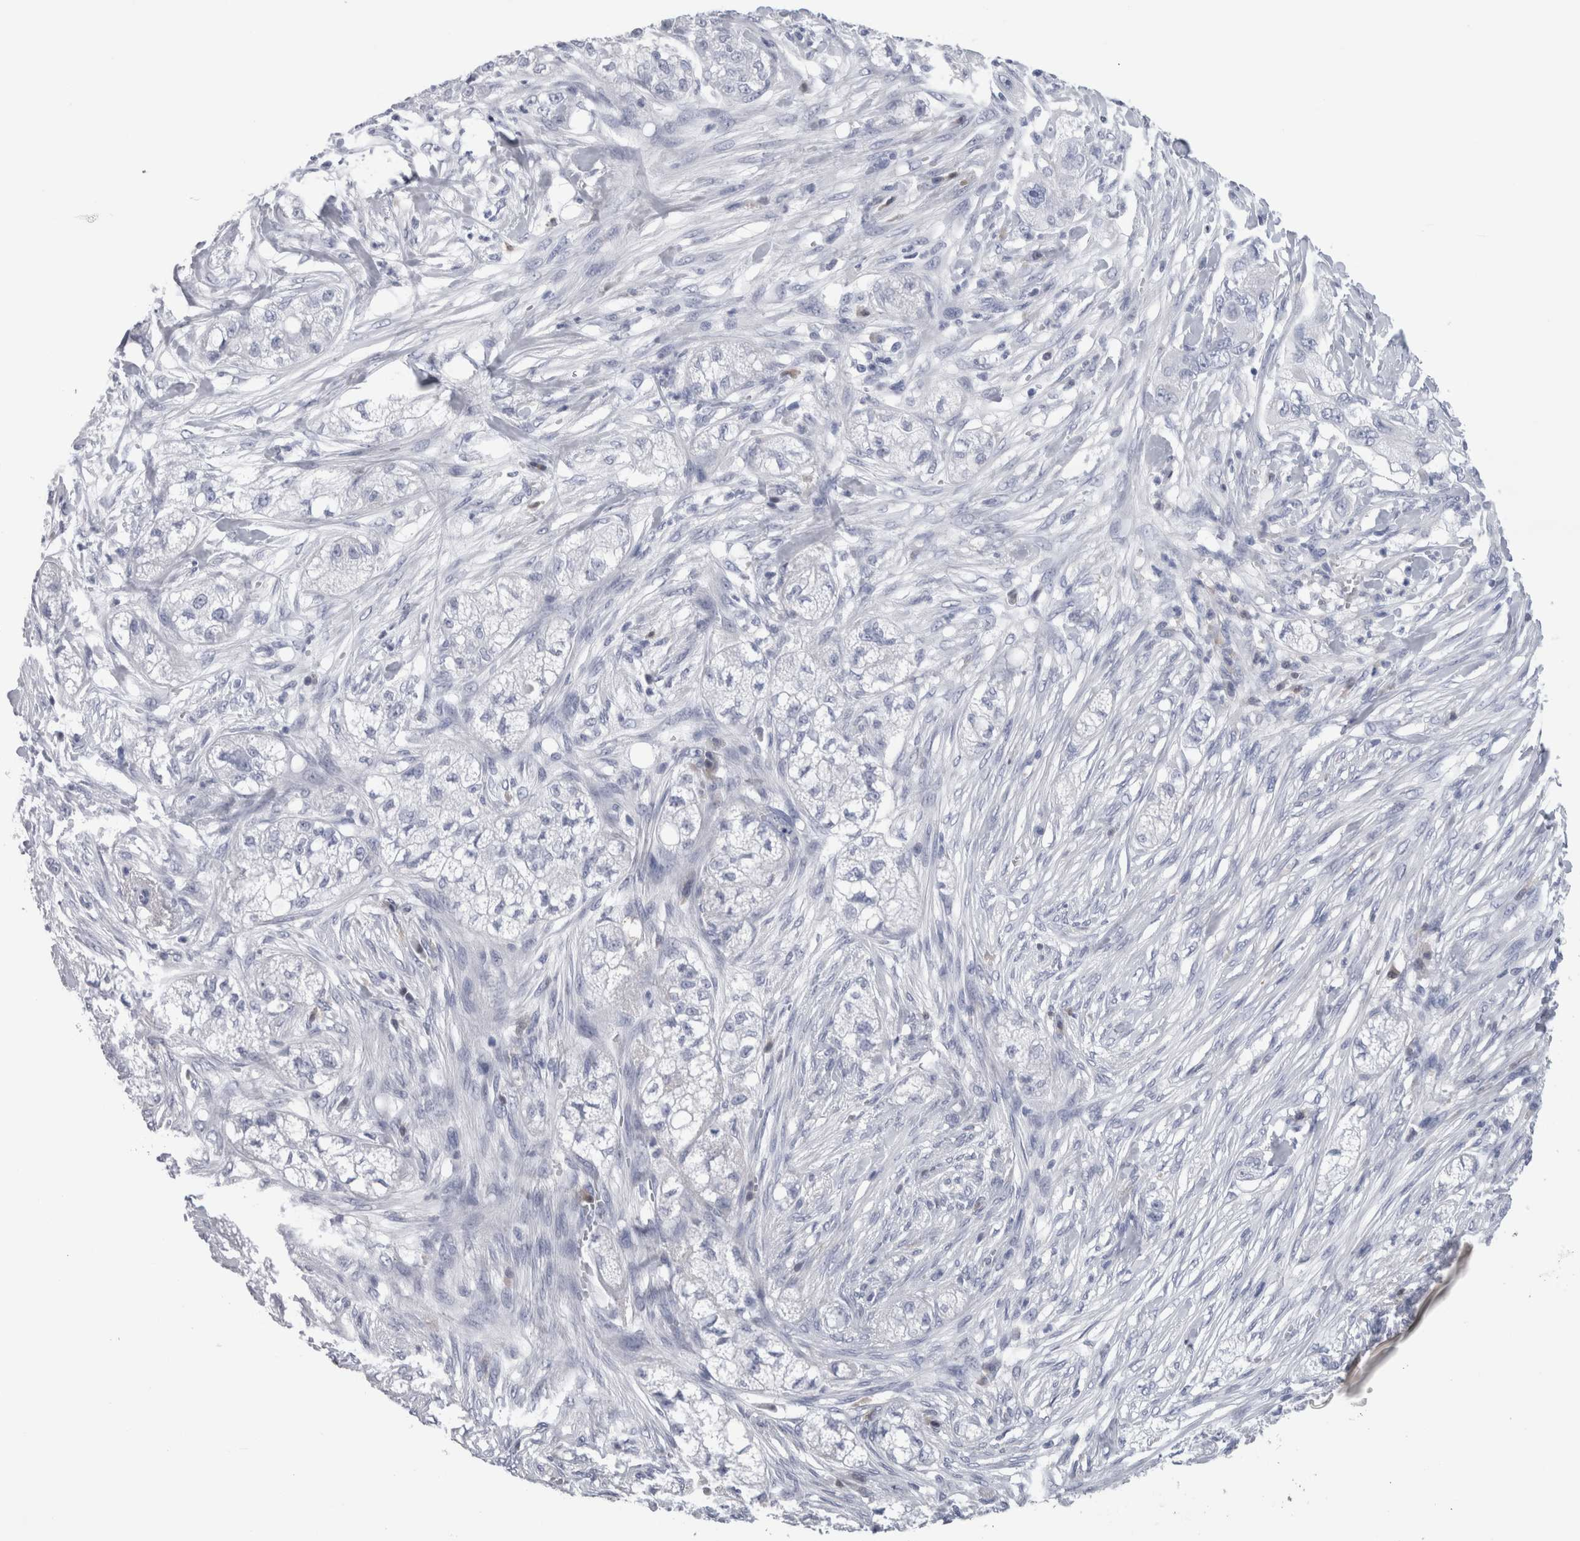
{"staining": {"intensity": "negative", "quantity": "none", "location": "none"}, "tissue": "pancreatic cancer", "cell_type": "Tumor cells", "image_type": "cancer", "snomed": [{"axis": "morphology", "description": "Adenocarcinoma, NOS"}, {"axis": "topography", "description": "Pancreas"}], "caption": "A high-resolution photomicrograph shows immunohistochemistry staining of pancreatic cancer, which shows no significant expression in tumor cells.", "gene": "CA8", "patient": {"sex": "female", "age": 78}}